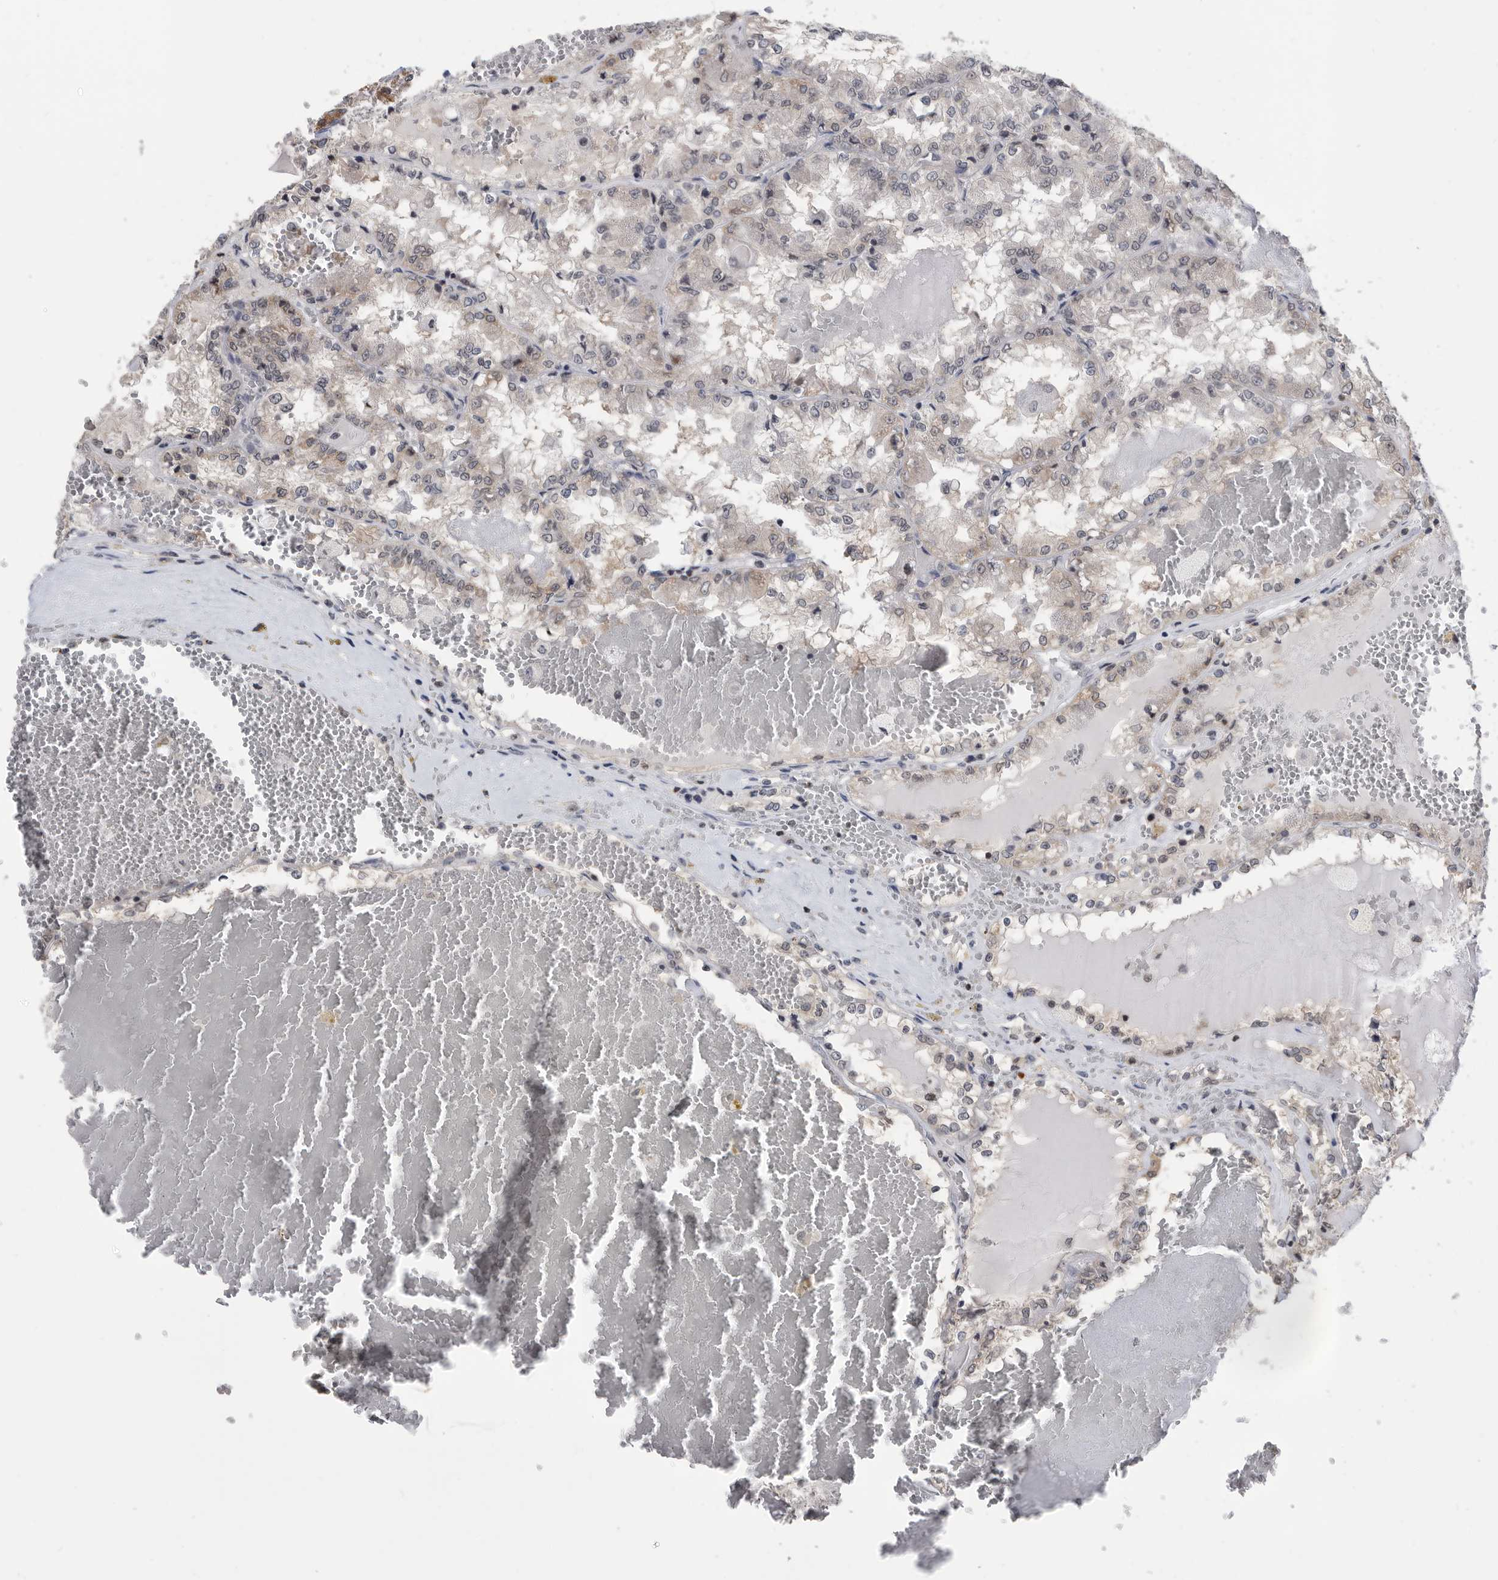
{"staining": {"intensity": "weak", "quantity": "<25%", "location": "cytoplasmic/membranous"}, "tissue": "renal cancer", "cell_type": "Tumor cells", "image_type": "cancer", "snomed": [{"axis": "morphology", "description": "Adenocarcinoma, NOS"}, {"axis": "topography", "description": "Kidney"}], "caption": "A histopathology image of renal cancer (adenocarcinoma) stained for a protein reveals no brown staining in tumor cells.", "gene": "TSTD1", "patient": {"sex": "female", "age": 56}}